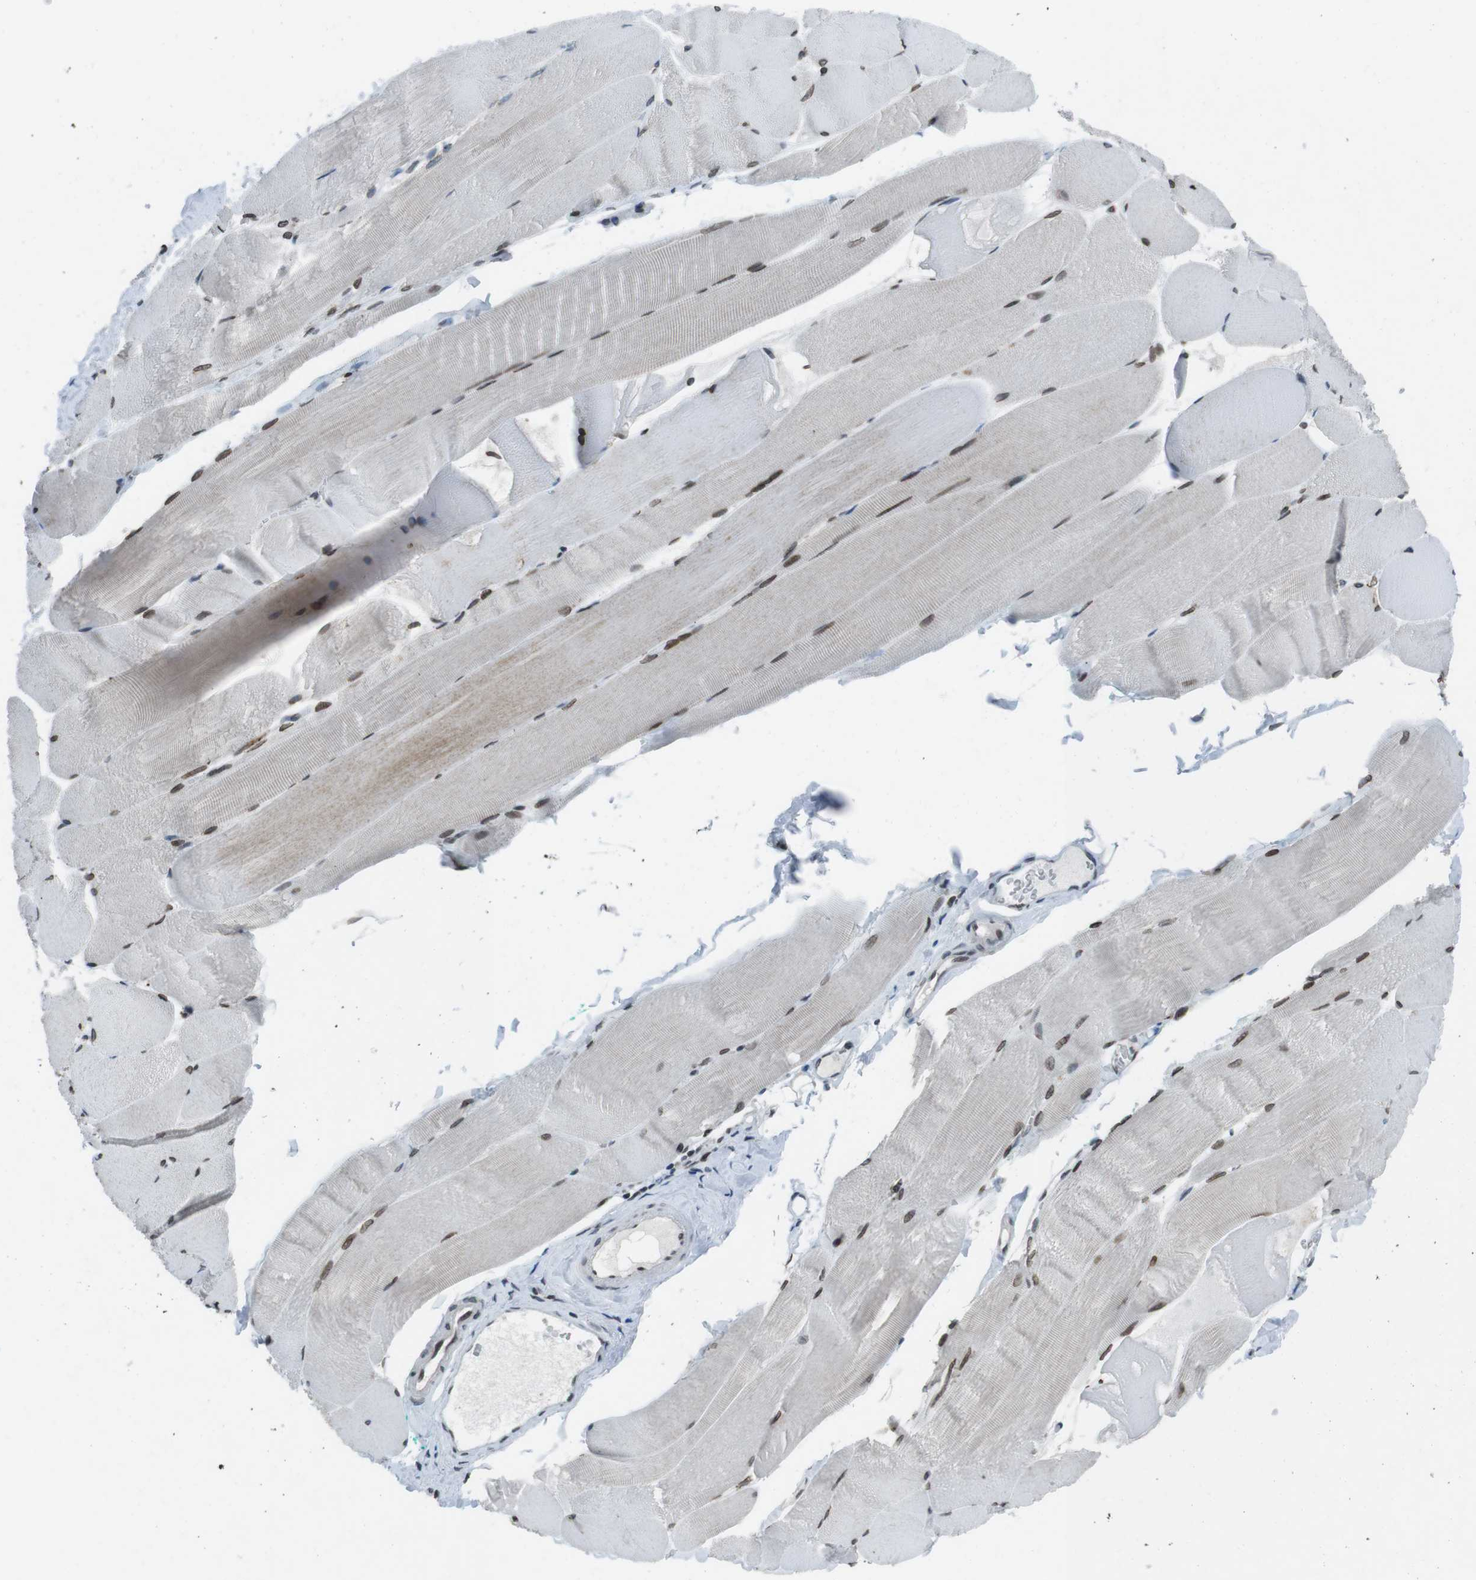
{"staining": {"intensity": "strong", "quantity": ">75%", "location": "nuclear"}, "tissue": "skeletal muscle", "cell_type": "Myocytes", "image_type": "normal", "snomed": [{"axis": "morphology", "description": "Normal tissue, NOS"}, {"axis": "morphology", "description": "Squamous cell carcinoma, NOS"}, {"axis": "topography", "description": "Skeletal muscle"}], "caption": "Myocytes display high levels of strong nuclear positivity in about >75% of cells in unremarkable skeletal muscle.", "gene": "MAD1L1", "patient": {"sex": "male", "age": 51}}